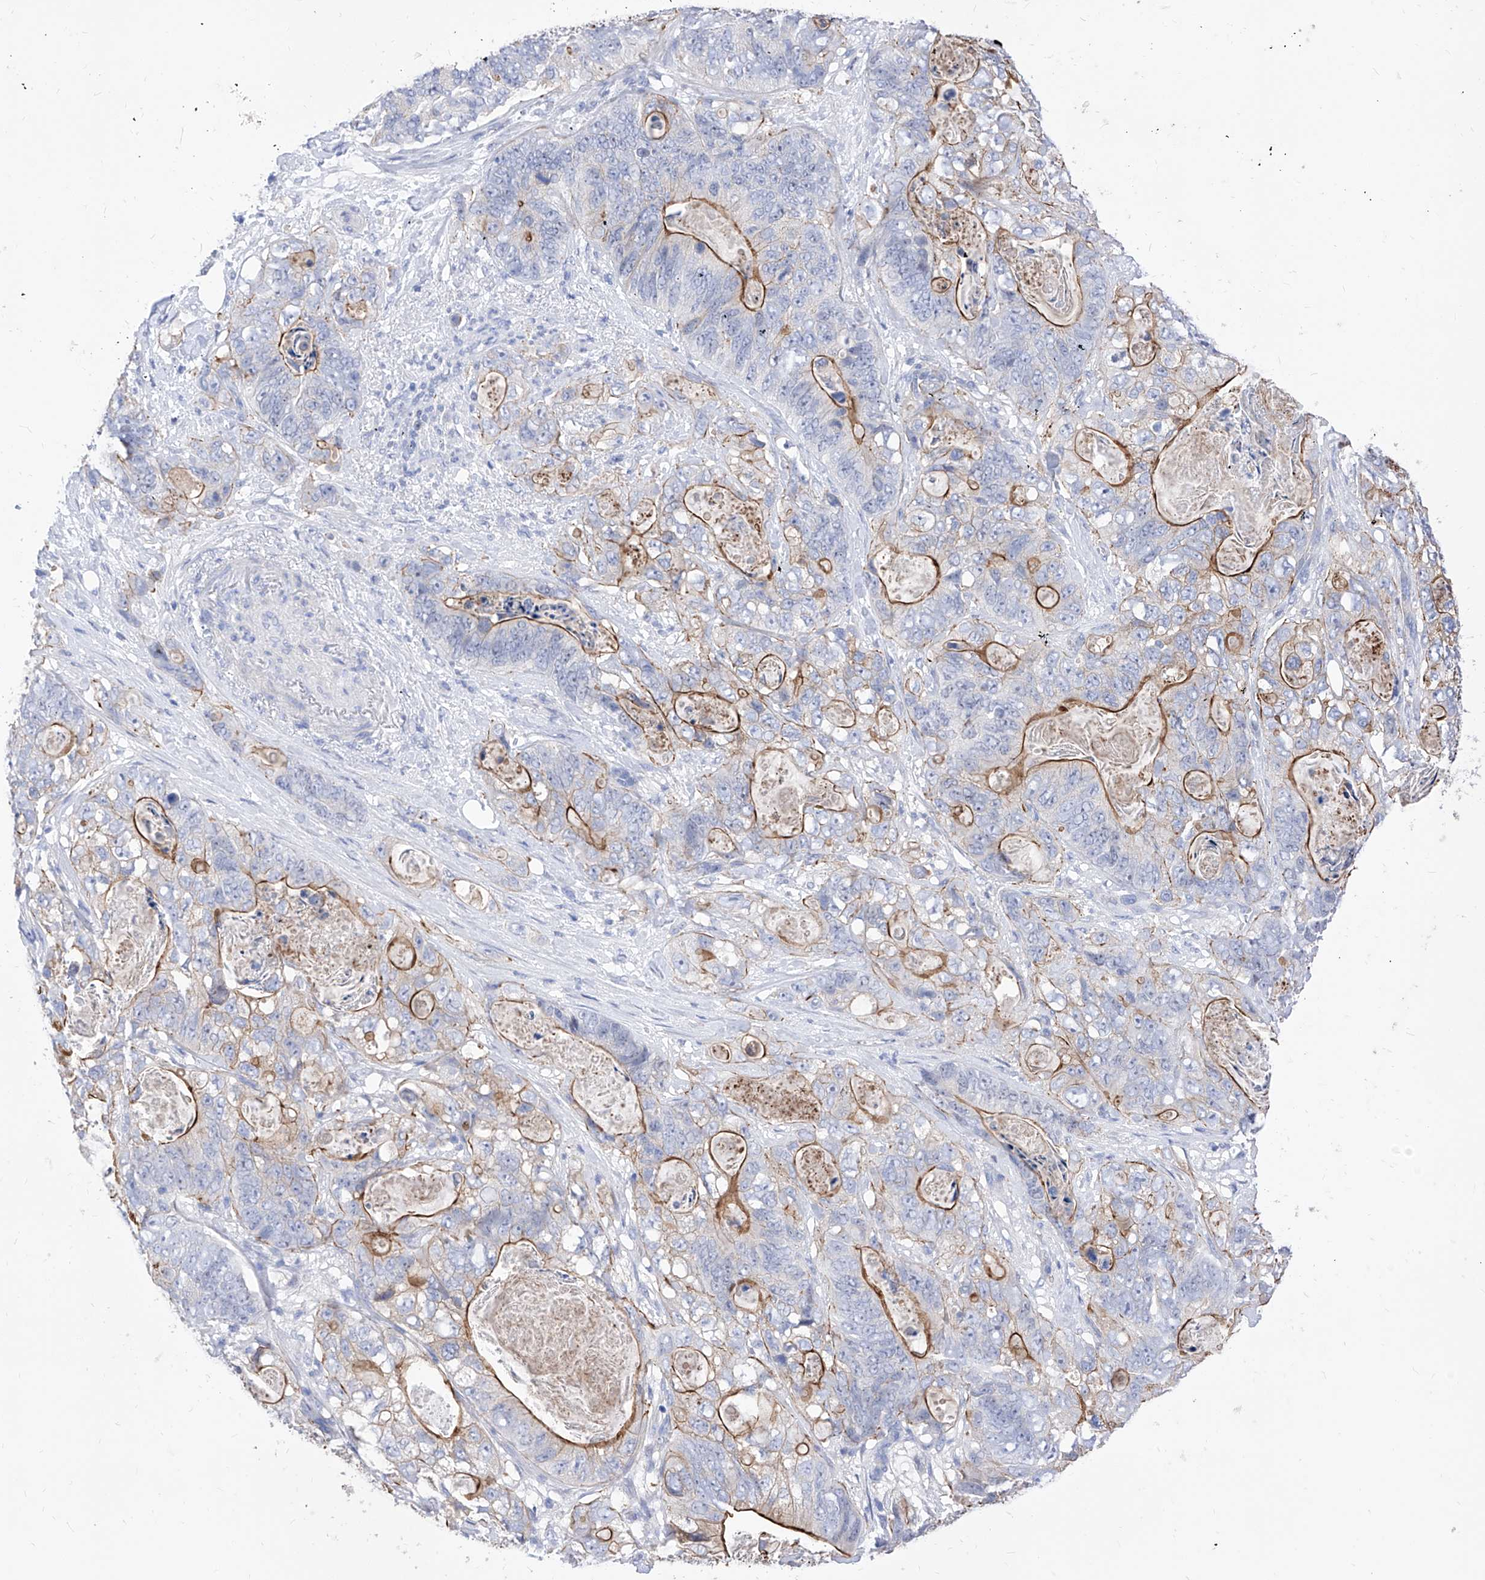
{"staining": {"intensity": "moderate", "quantity": "25%-75%", "location": "cytoplasmic/membranous"}, "tissue": "stomach cancer", "cell_type": "Tumor cells", "image_type": "cancer", "snomed": [{"axis": "morphology", "description": "Normal tissue, NOS"}, {"axis": "morphology", "description": "Adenocarcinoma, NOS"}, {"axis": "topography", "description": "Stomach"}], "caption": "Adenocarcinoma (stomach) tissue displays moderate cytoplasmic/membranous positivity in approximately 25%-75% of tumor cells", "gene": "VAX1", "patient": {"sex": "female", "age": 89}}